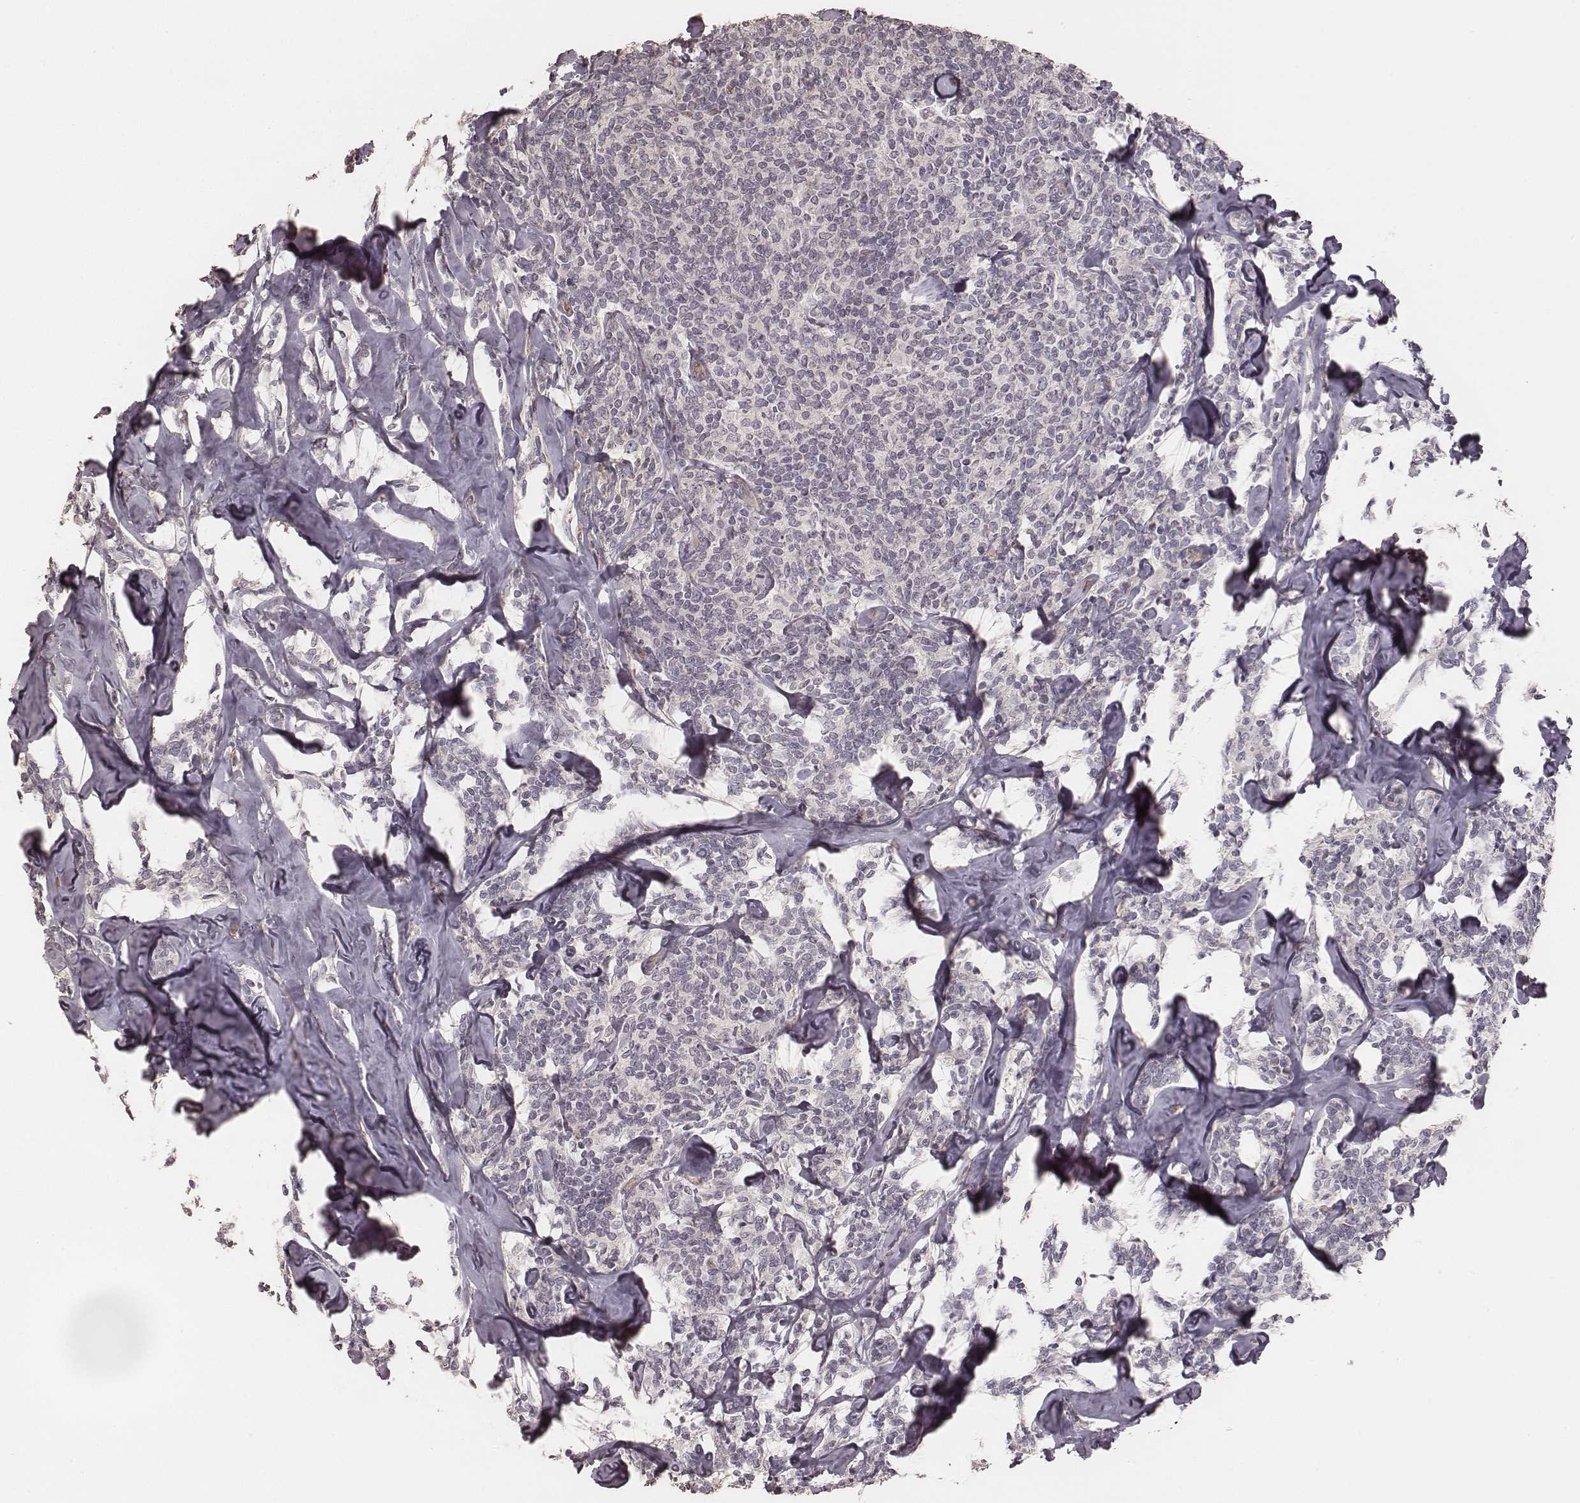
{"staining": {"intensity": "negative", "quantity": "none", "location": "none"}, "tissue": "lymphoma", "cell_type": "Tumor cells", "image_type": "cancer", "snomed": [{"axis": "morphology", "description": "Malignant lymphoma, non-Hodgkin's type, Low grade"}, {"axis": "topography", "description": "Lymph node"}], "caption": "Tumor cells are negative for protein expression in human malignant lymphoma, non-Hodgkin's type (low-grade).", "gene": "OTOGL", "patient": {"sex": "female", "age": 56}}